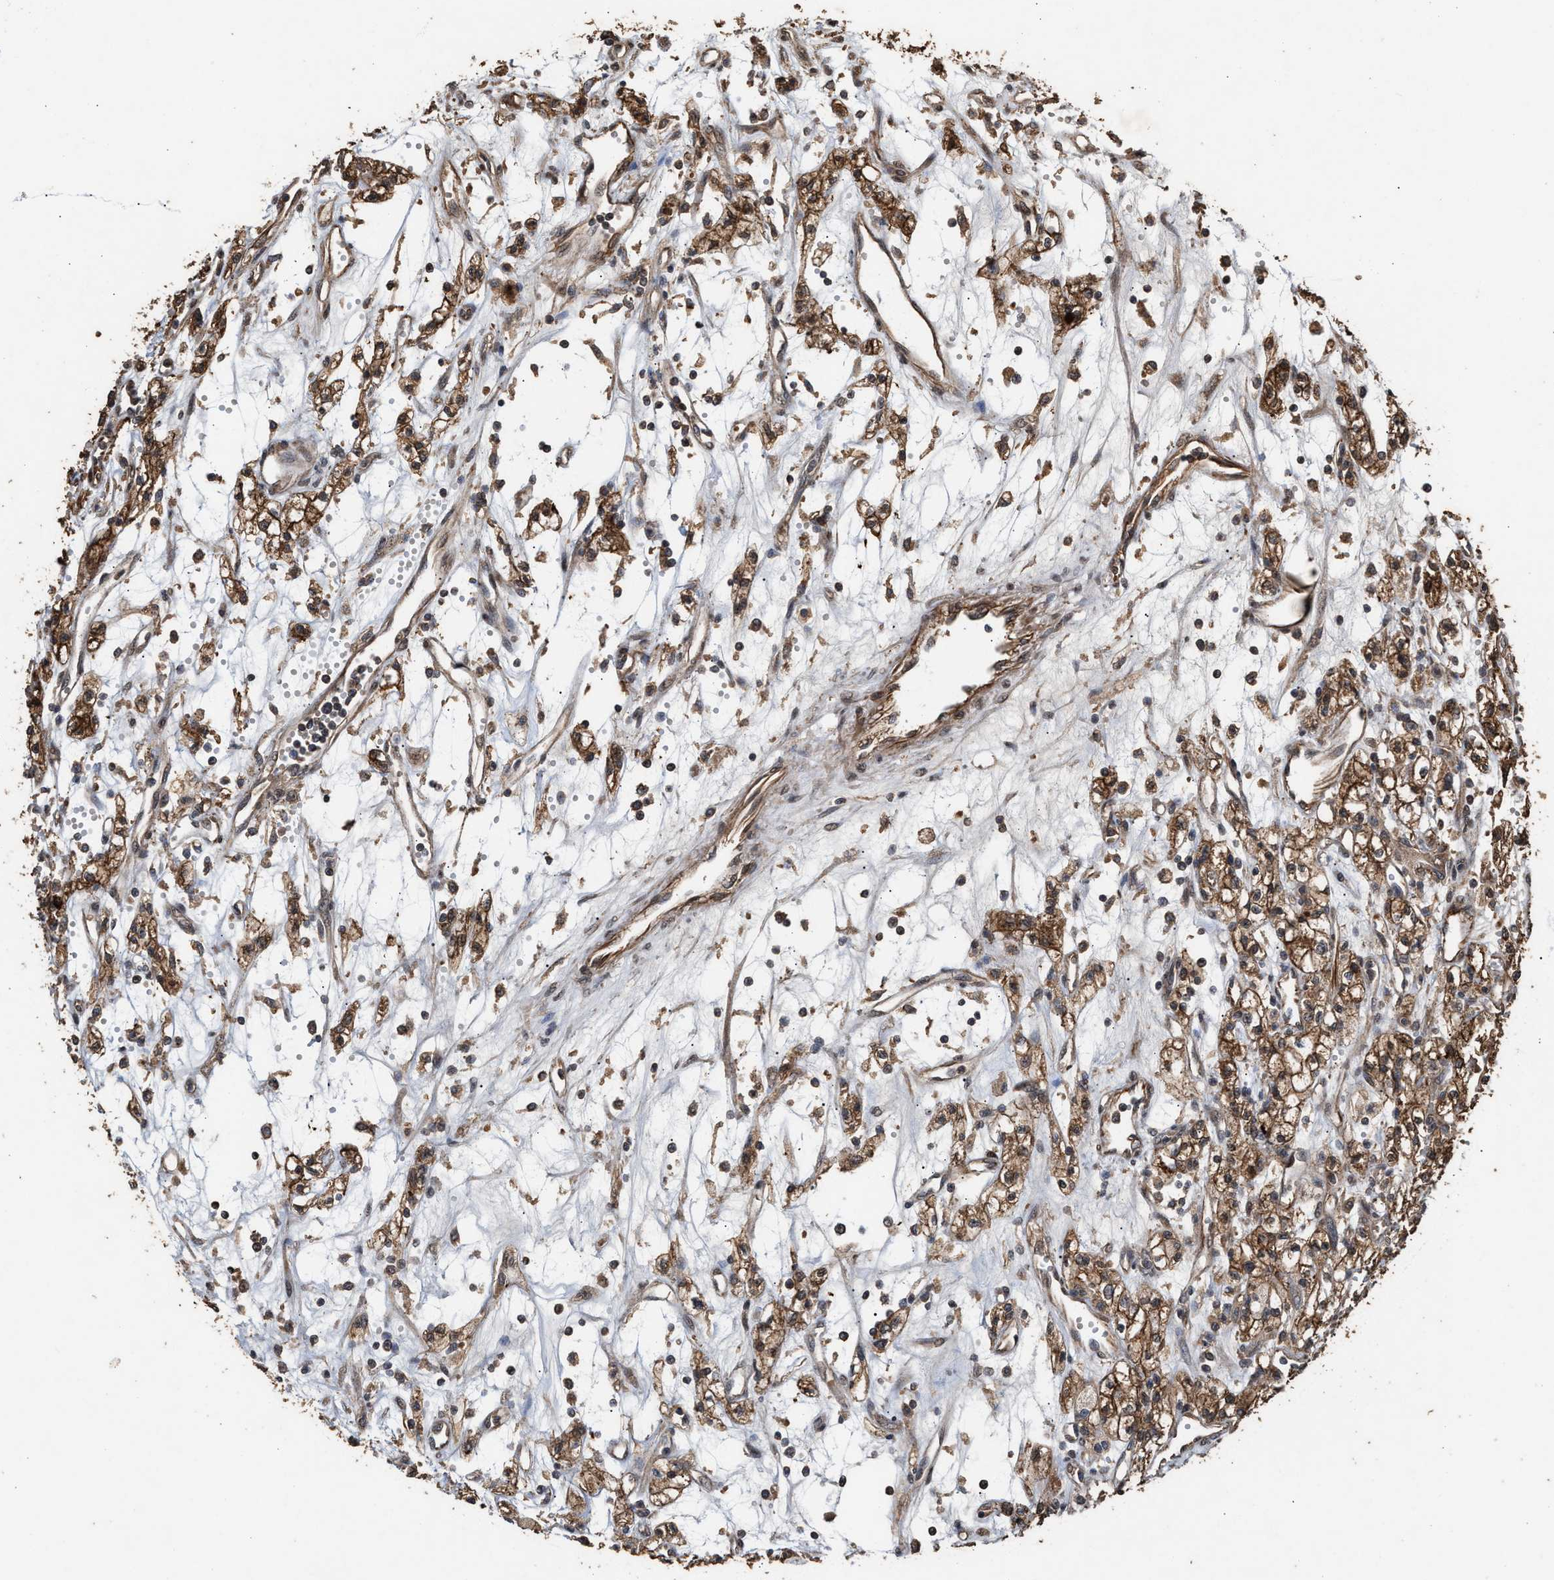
{"staining": {"intensity": "moderate", "quantity": ">75%", "location": "cytoplasmic/membranous"}, "tissue": "renal cancer", "cell_type": "Tumor cells", "image_type": "cancer", "snomed": [{"axis": "morphology", "description": "Adenocarcinoma, NOS"}, {"axis": "topography", "description": "Kidney"}], "caption": "IHC micrograph of renal cancer stained for a protein (brown), which demonstrates medium levels of moderate cytoplasmic/membranous staining in approximately >75% of tumor cells.", "gene": "ZNHIT6", "patient": {"sex": "male", "age": 59}}